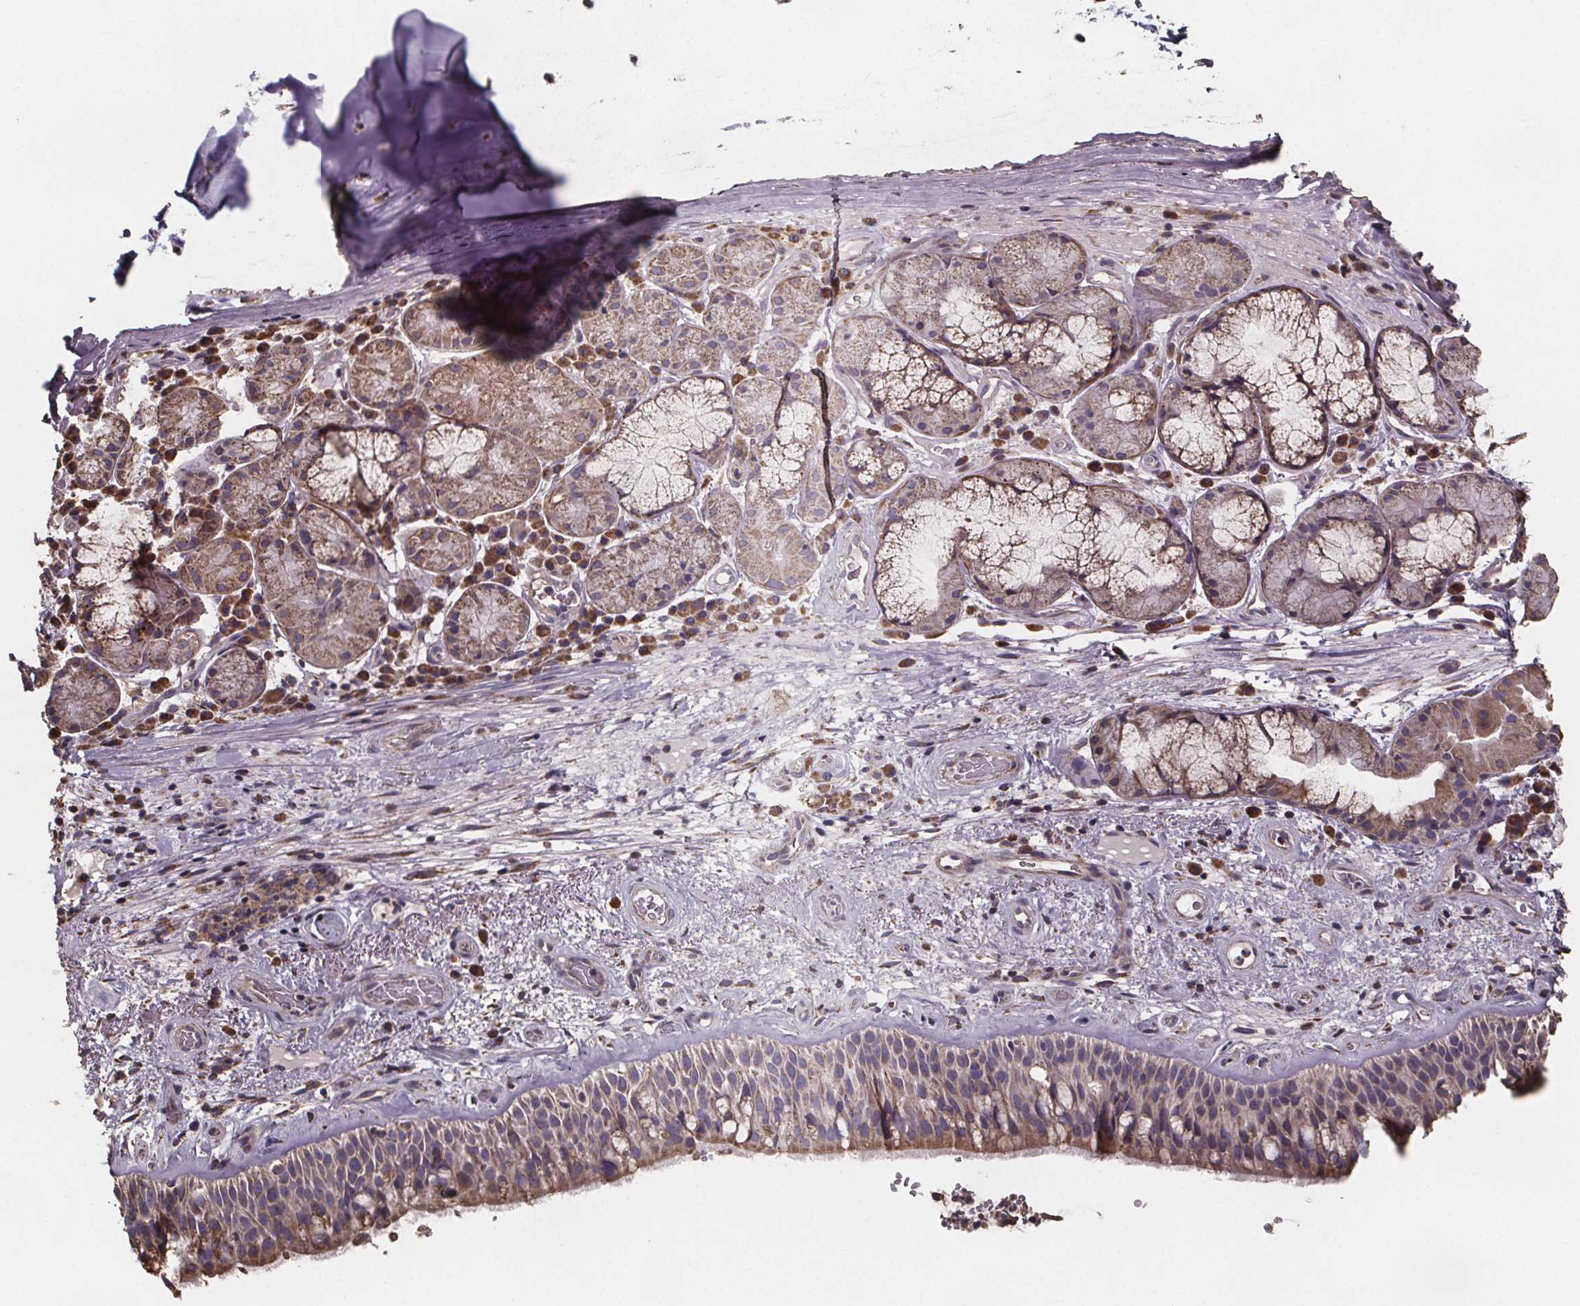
{"staining": {"intensity": "moderate", "quantity": ">75%", "location": "cytoplasmic/membranous"}, "tissue": "bronchus", "cell_type": "Respiratory epithelial cells", "image_type": "normal", "snomed": [{"axis": "morphology", "description": "Normal tissue, NOS"}, {"axis": "topography", "description": "Bronchus"}], "caption": "Bronchus stained with DAB (3,3'-diaminobenzidine) immunohistochemistry (IHC) shows medium levels of moderate cytoplasmic/membranous staining in approximately >75% of respiratory epithelial cells. (Brightfield microscopy of DAB IHC at high magnification).", "gene": "SLC35D2", "patient": {"sex": "male", "age": 48}}